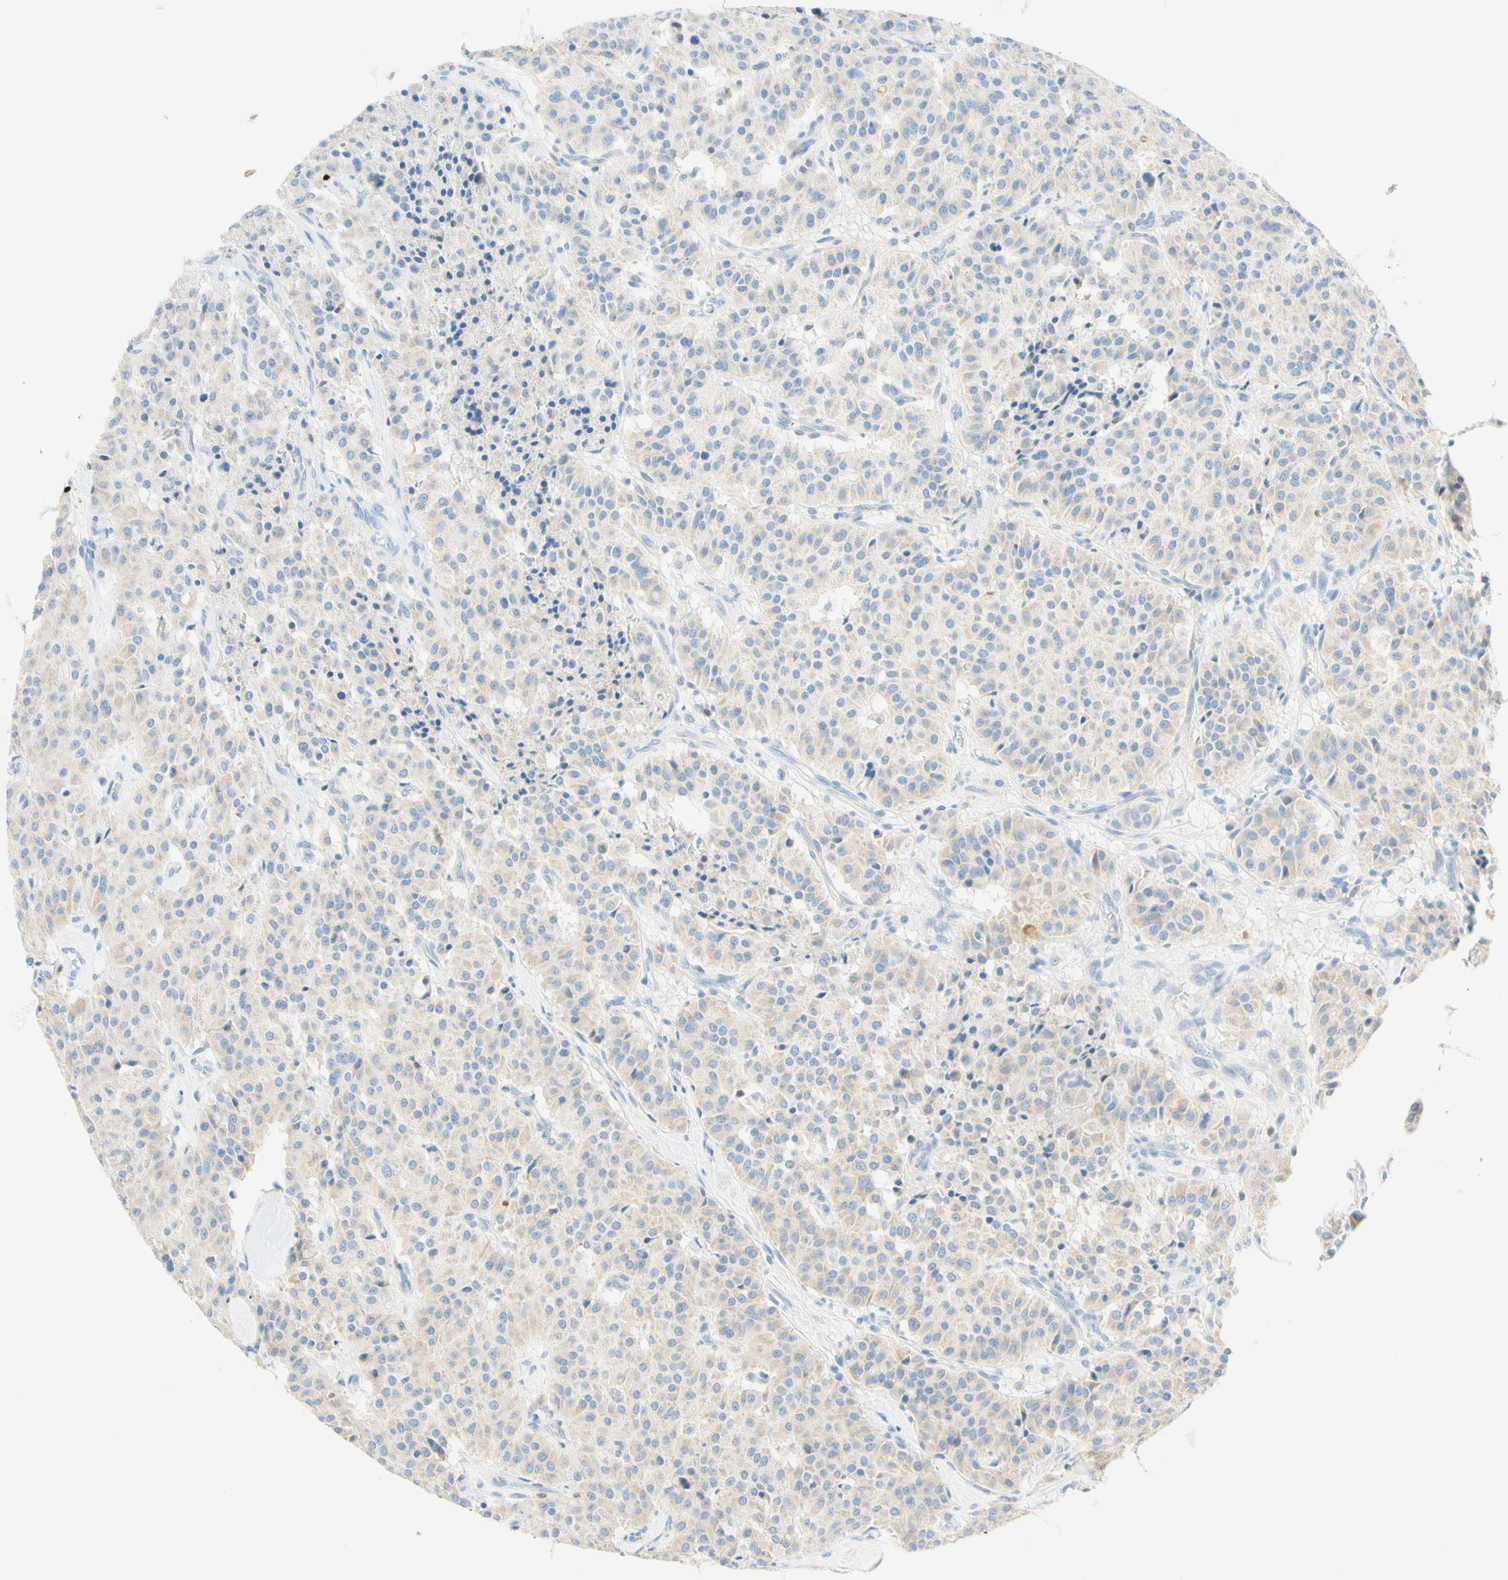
{"staining": {"intensity": "weak", "quantity": "<25%", "location": "cytoplasmic/membranous"}, "tissue": "carcinoid", "cell_type": "Tumor cells", "image_type": "cancer", "snomed": [{"axis": "morphology", "description": "Carcinoid, malignant, NOS"}, {"axis": "topography", "description": "Lung"}], "caption": "Immunohistochemistry of carcinoid (malignant) shows no positivity in tumor cells.", "gene": "LAT", "patient": {"sex": "male", "age": 30}}